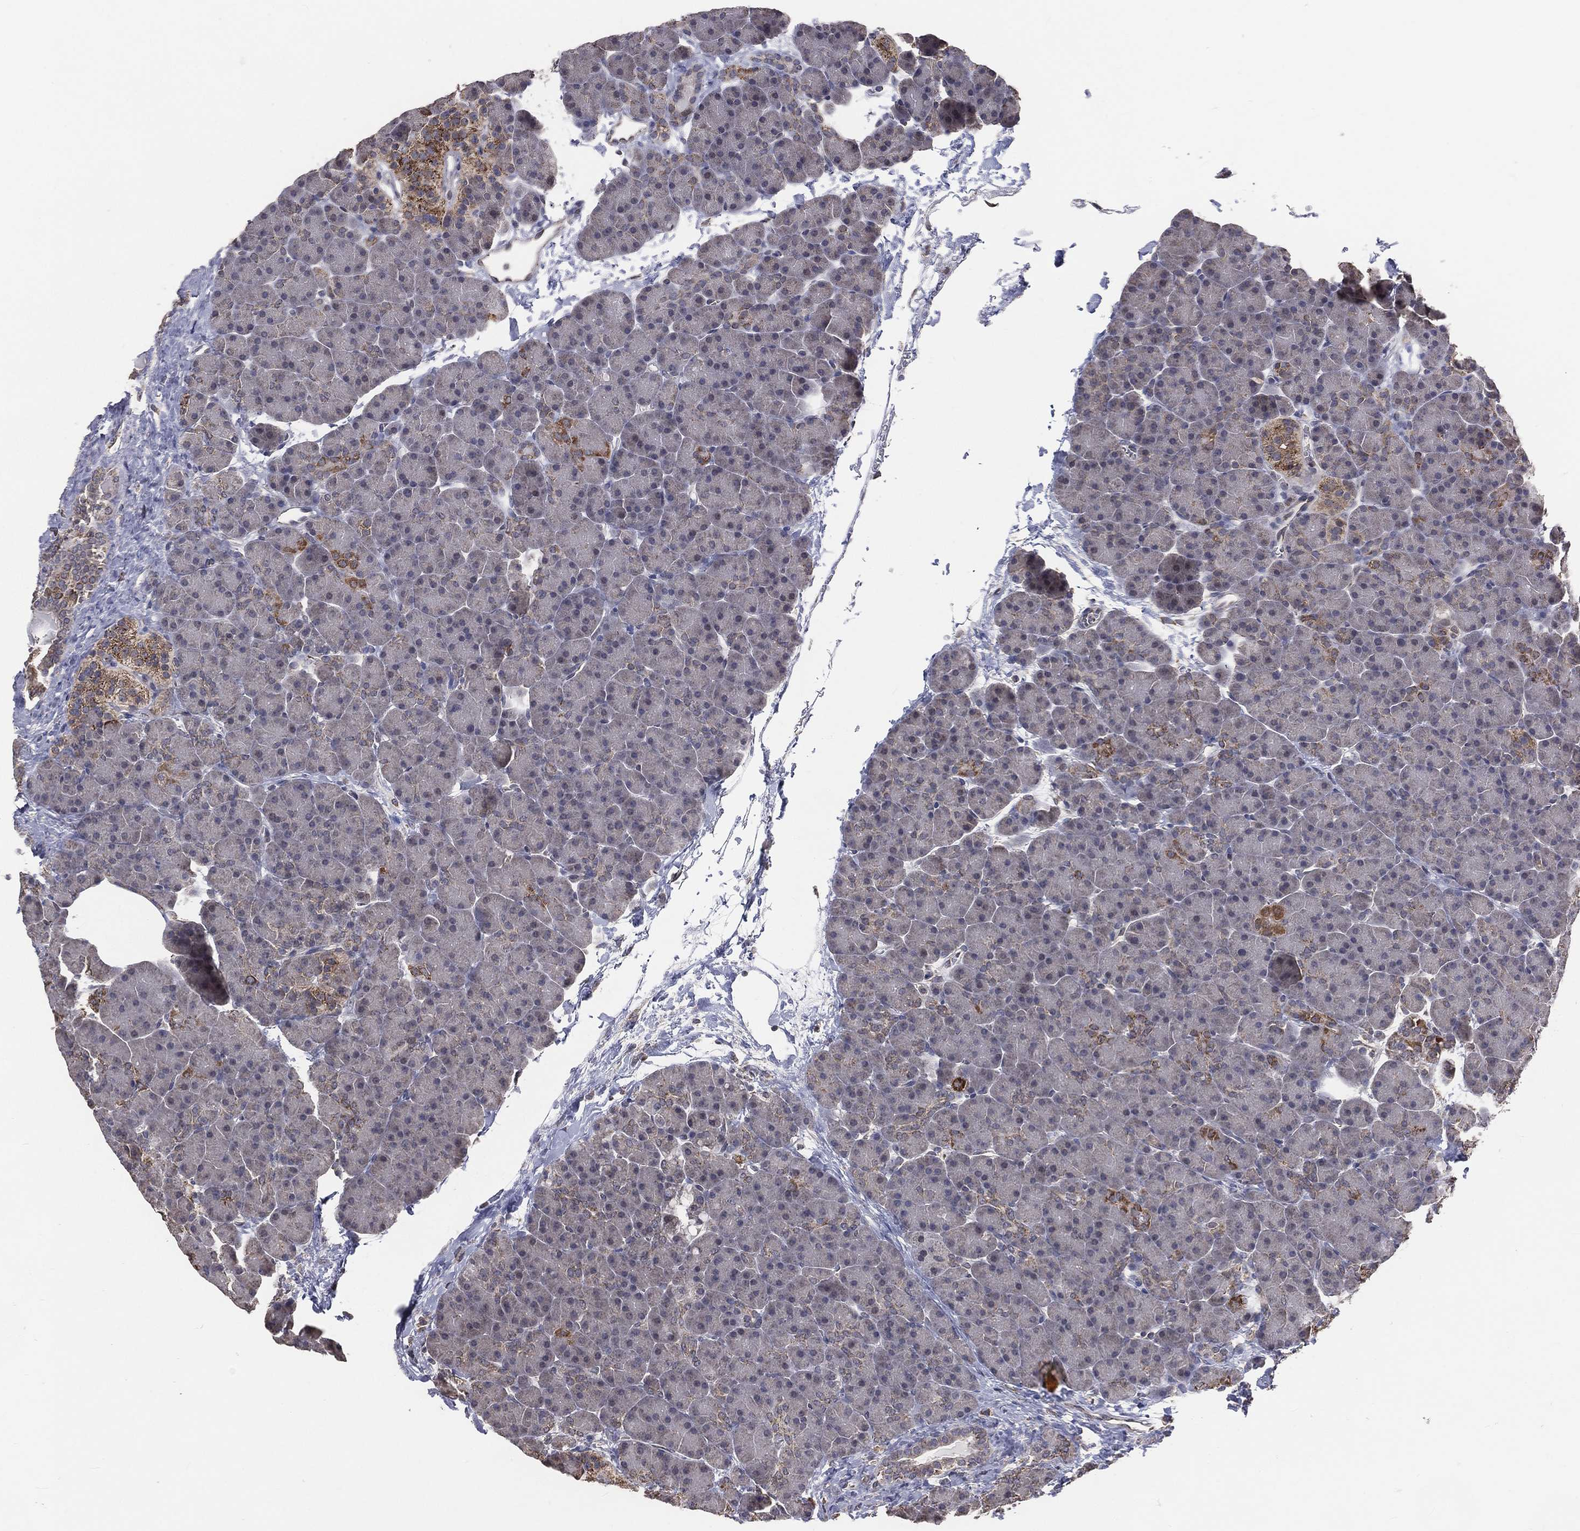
{"staining": {"intensity": "strong", "quantity": "<25%", "location": "cytoplasmic/membranous"}, "tissue": "pancreas", "cell_type": "Exocrine glandular cells", "image_type": "normal", "snomed": [{"axis": "morphology", "description": "Normal tissue, NOS"}, {"axis": "topography", "description": "Pancreas"}], "caption": "An image showing strong cytoplasmic/membranous positivity in about <25% of exocrine glandular cells in unremarkable pancreas, as visualized by brown immunohistochemical staining.", "gene": "MRPL46", "patient": {"sex": "female", "age": 44}}